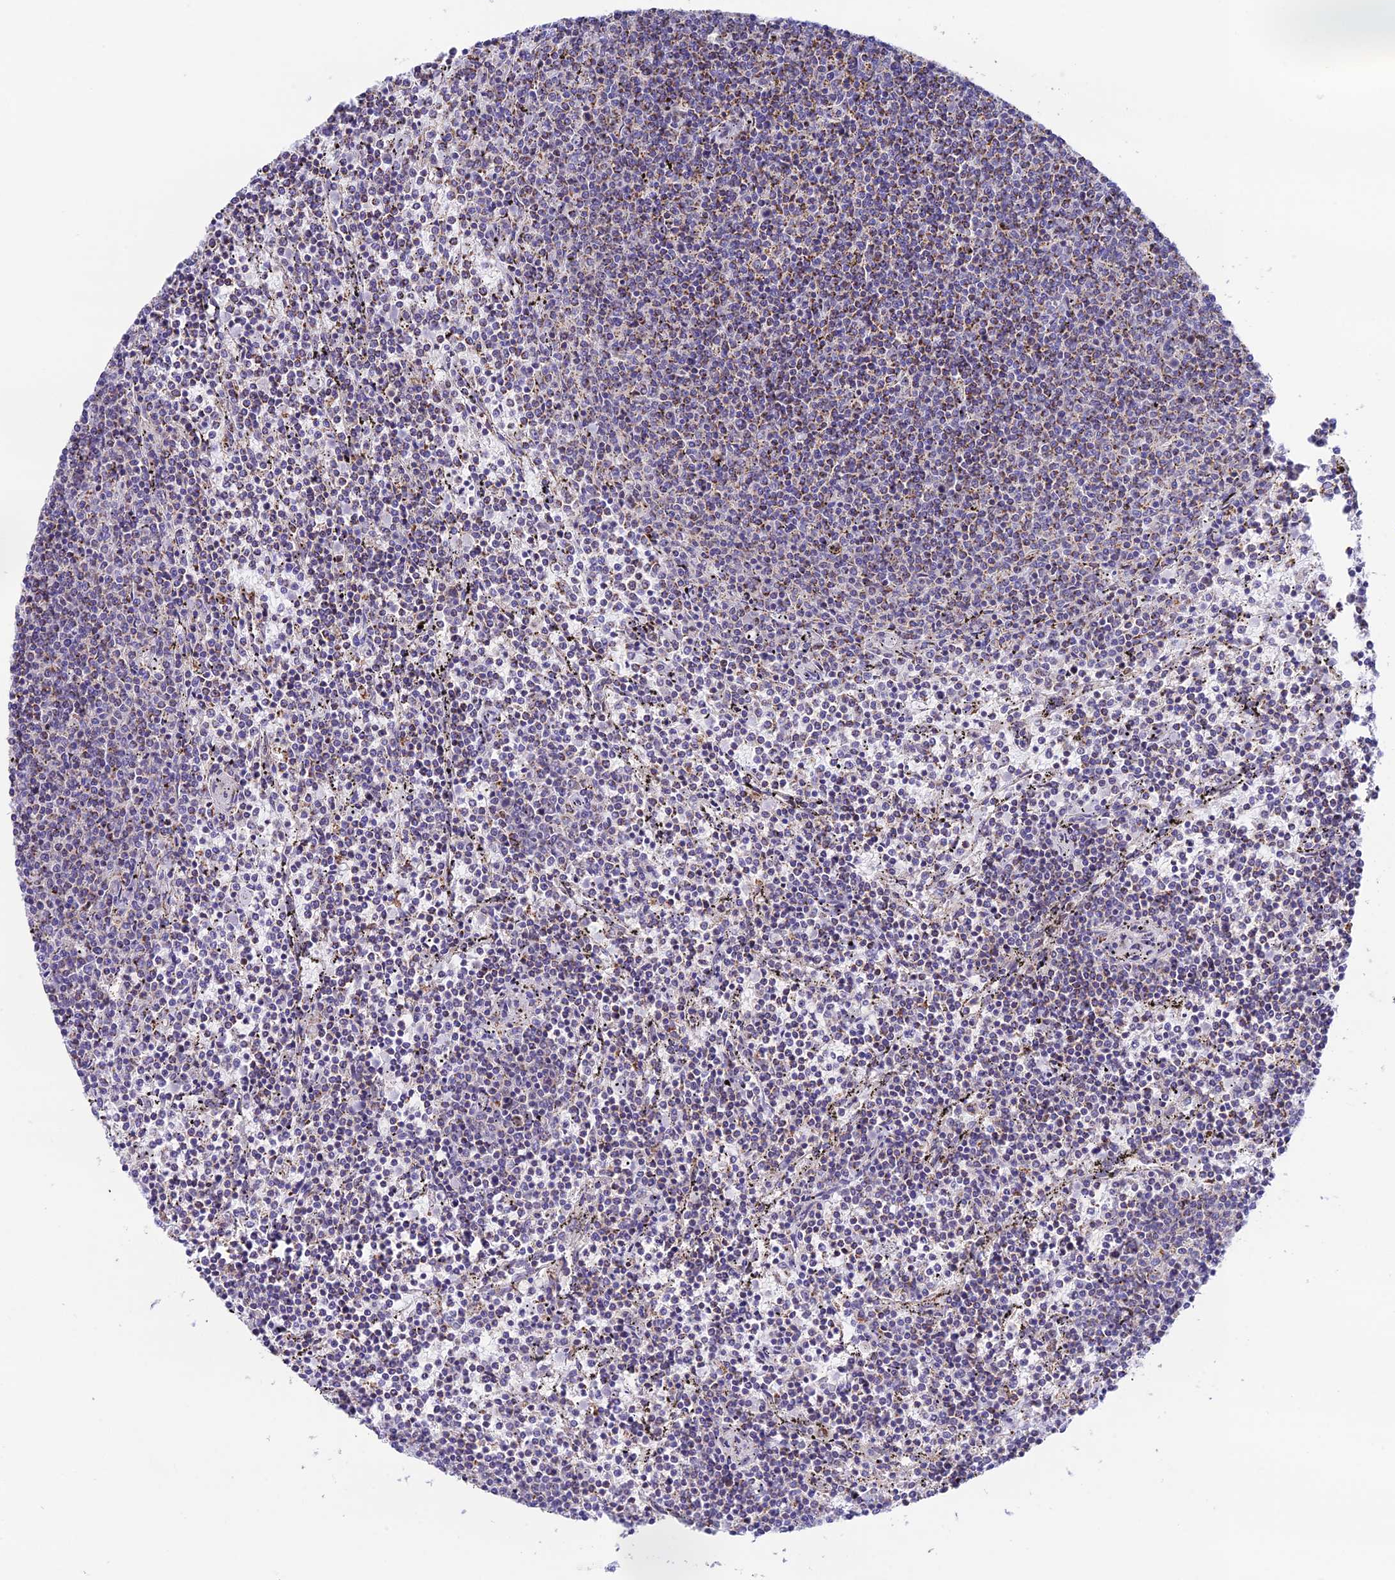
{"staining": {"intensity": "moderate", "quantity": "<25%", "location": "cytoplasmic/membranous"}, "tissue": "lymphoma", "cell_type": "Tumor cells", "image_type": "cancer", "snomed": [{"axis": "morphology", "description": "Malignant lymphoma, non-Hodgkin's type, Low grade"}, {"axis": "topography", "description": "Spleen"}], "caption": "Immunohistochemical staining of lymphoma demonstrates low levels of moderate cytoplasmic/membranous expression in approximately <25% of tumor cells.", "gene": "HSDL2", "patient": {"sex": "female", "age": 50}}